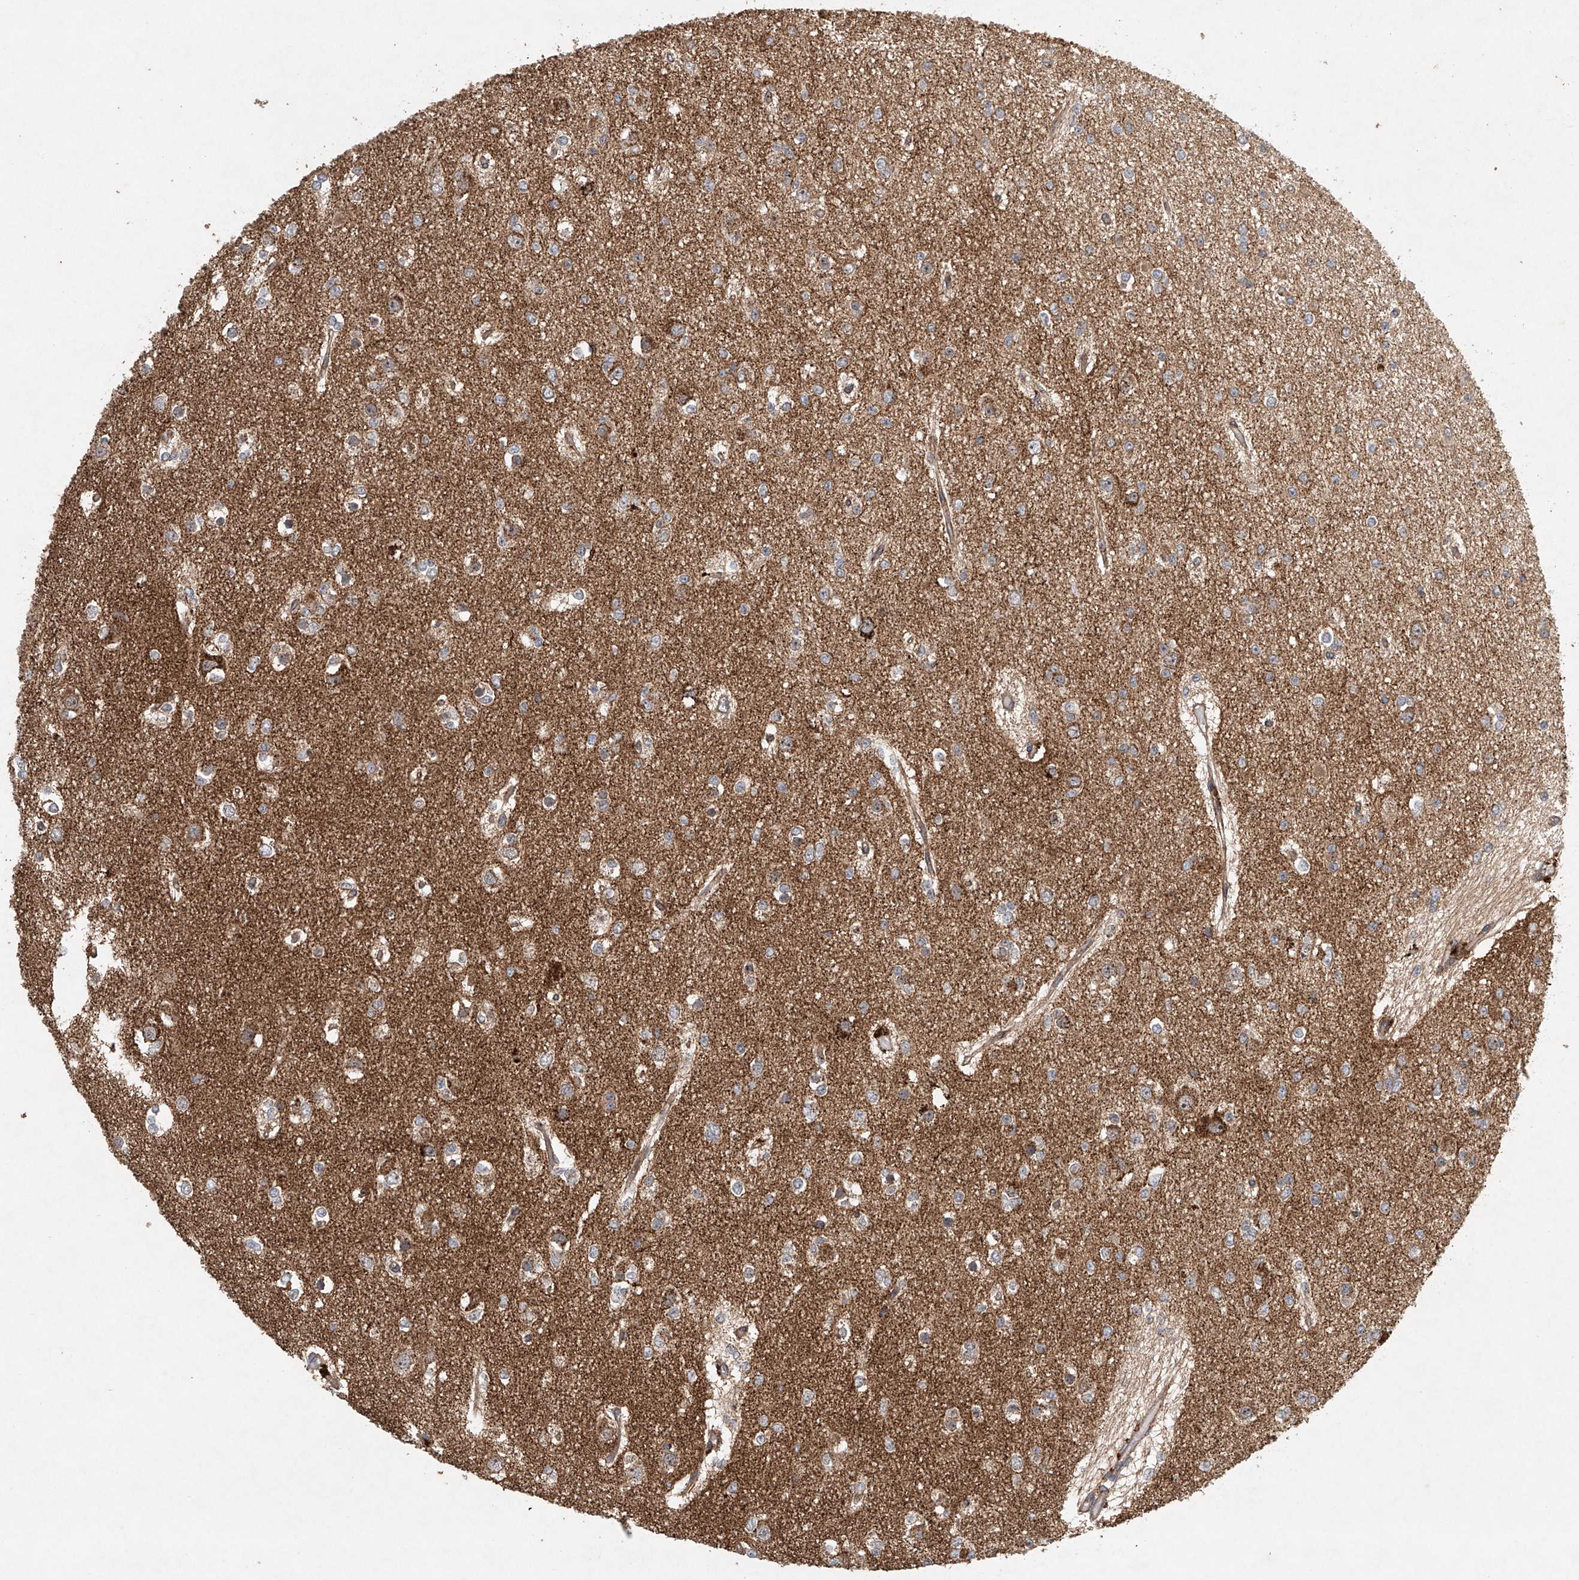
{"staining": {"intensity": "weak", "quantity": "<25%", "location": "cytoplasmic/membranous"}, "tissue": "glioma", "cell_type": "Tumor cells", "image_type": "cancer", "snomed": [{"axis": "morphology", "description": "Glioma, malignant, Low grade"}, {"axis": "topography", "description": "Brain"}], "caption": "This is a histopathology image of IHC staining of low-grade glioma (malignant), which shows no positivity in tumor cells.", "gene": "DCAF11", "patient": {"sex": "female", "age": 22}}